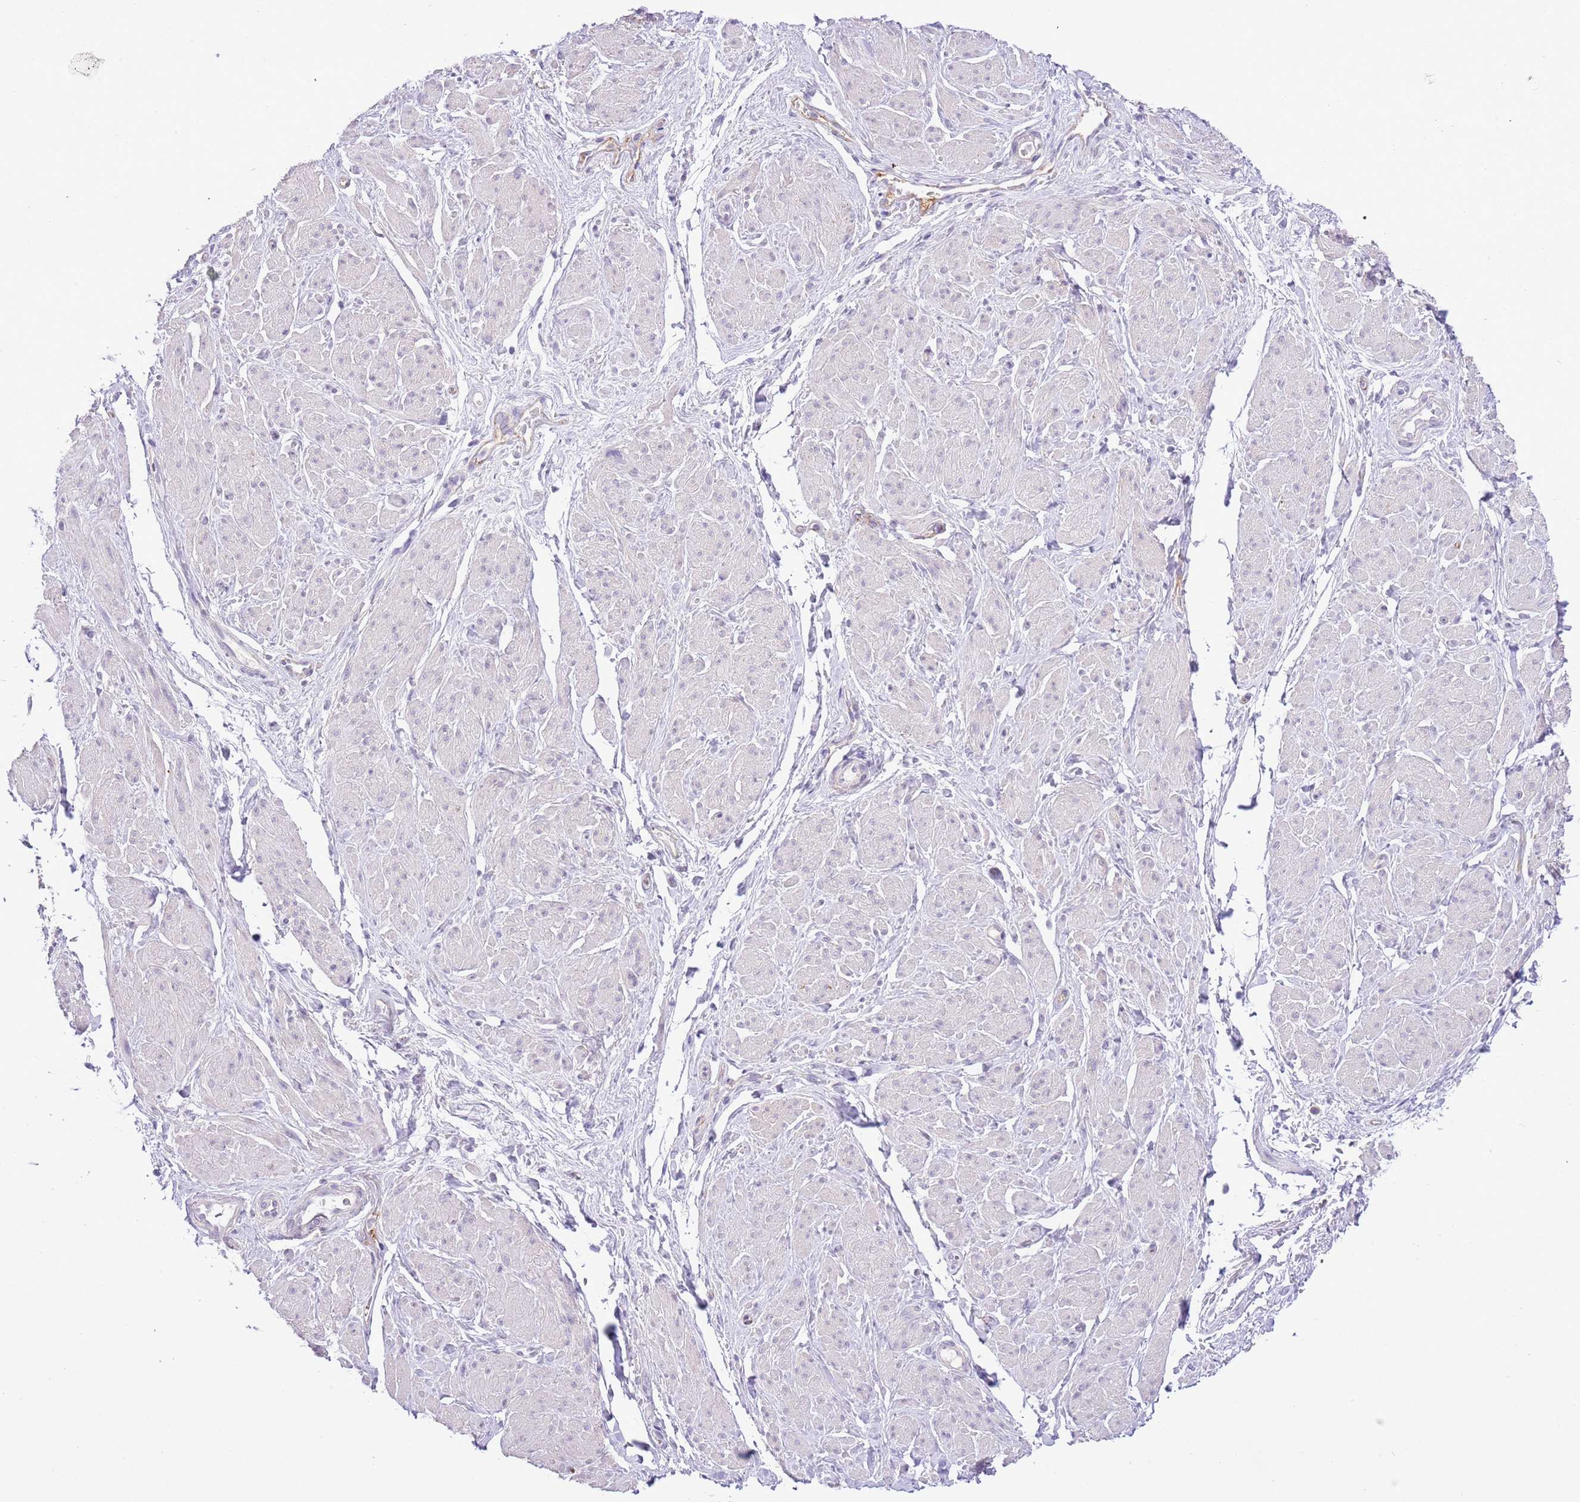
{"staining": {"intensity": "negative", "quantity": "none", "location": "none"}, "tissue": "smooth muscle", "cell_type": "Smooth muscle cells", "image_type": "normal", "snomed": [{"axis": "morphology", "description": "Normal tissue, NOS"}, {"axis": "topography", "description": "Smooth muscle"}, {"axis": "topography", "description": "Peripheral nerve tissue"}], "caption": "Immunohistochemical staining of normal human smooth muscle displays no significant staining in smooth muscle cells.", "gene": "MIDN", "patient": {"sex": "male", "age": 69}}